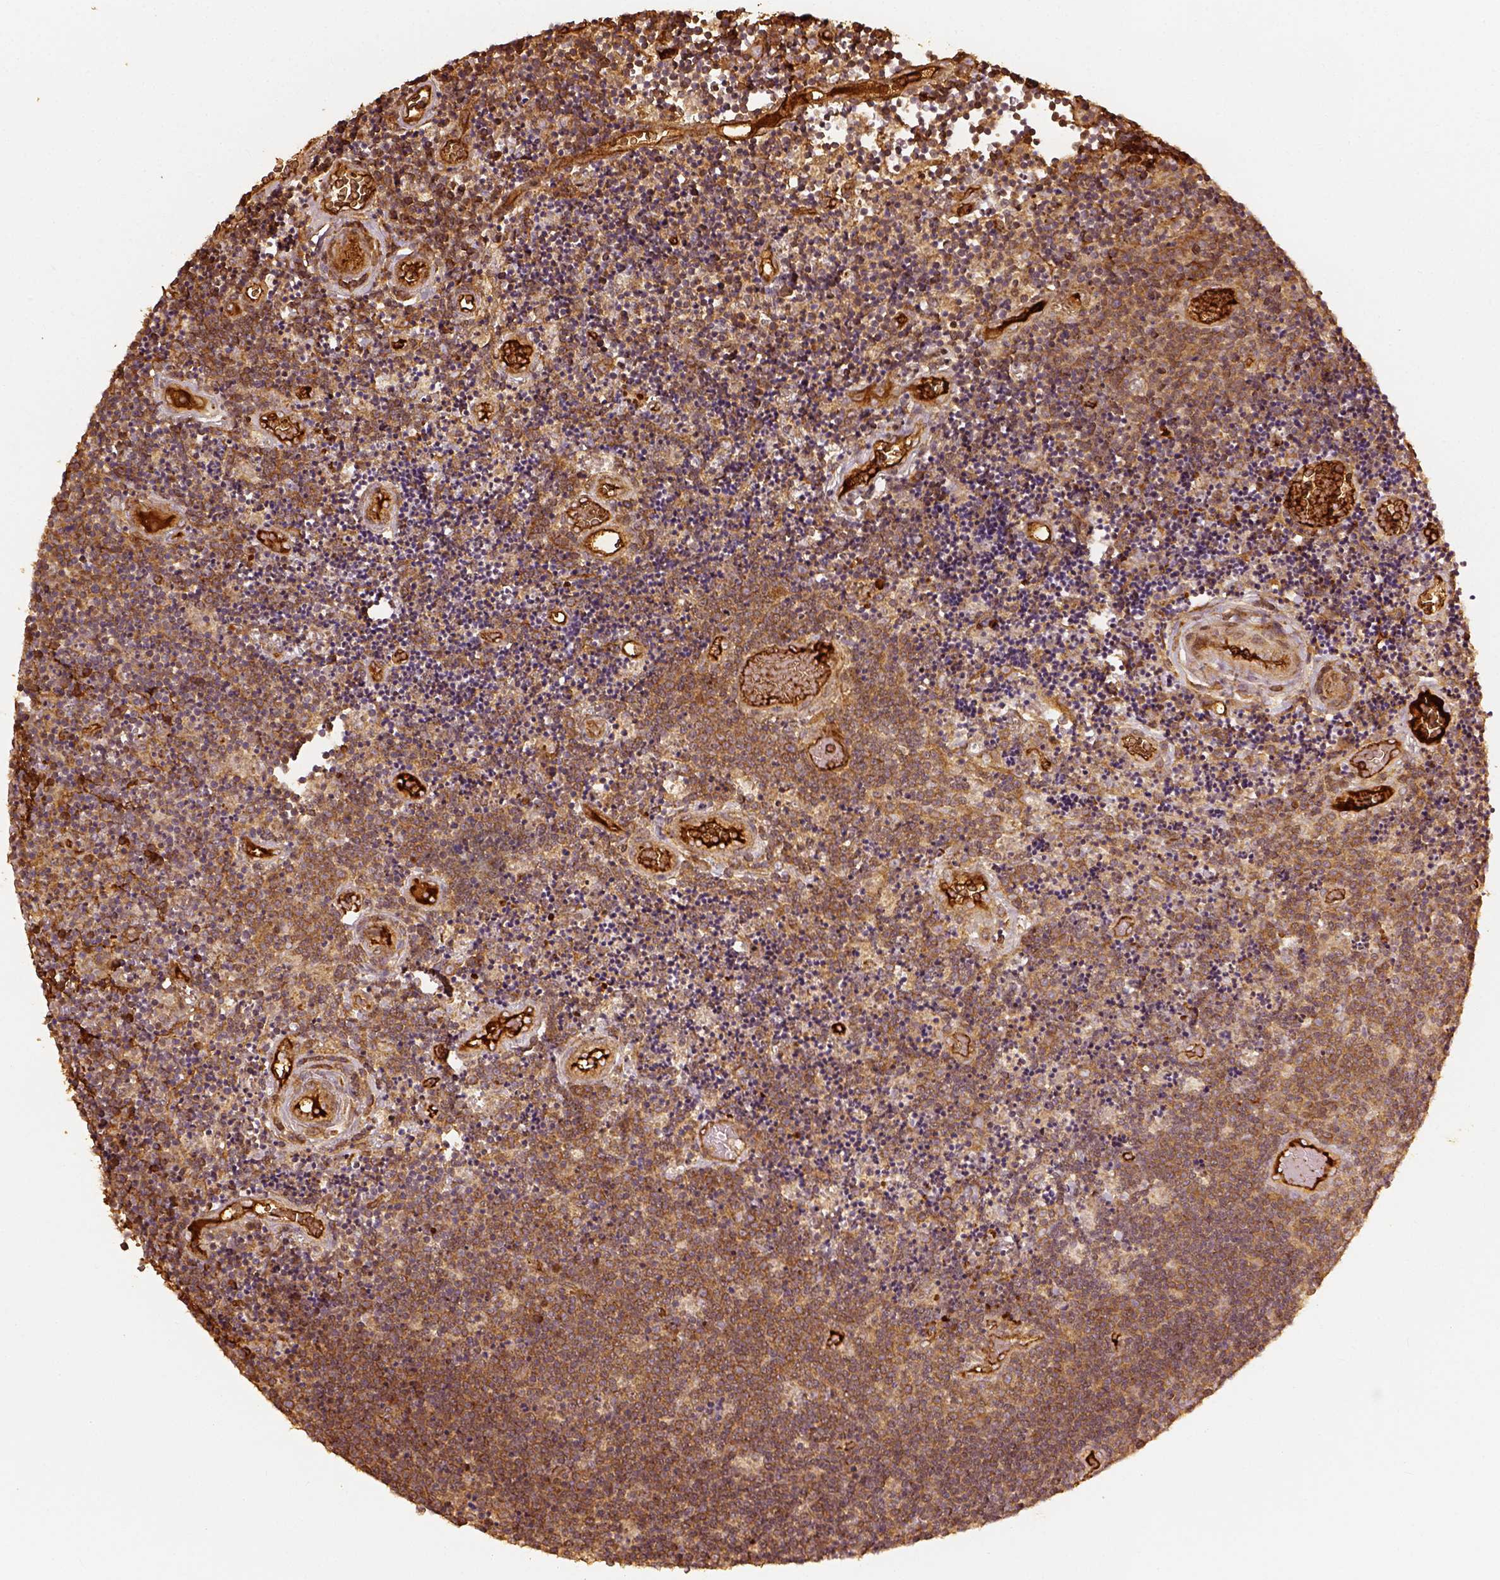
{"staining": {"intensity": "moderate", "quantity": "25%-75%", "location": "cytoplasmic/membranous"}, "tissue": "lymphoma", "cell_type": "Tumor cells", "image_type": "cancer", "snomed": [{"axis": "morphology", "description": "Malignant lymphoma, non-Hodgkin's type, Low grade"}, {"axis": "topography", "description": "Brain"}], "caption": "About 25%-75% of tumor cells in human low-grade malignant lymphoma, non-Hodgkin's type reveal moderate cytoplasmic/membranous protein positivity as visualized by brown immunohistochemical staining.", "gene": "VEGFA", "patient": {"sex": "female", "age": 66}}